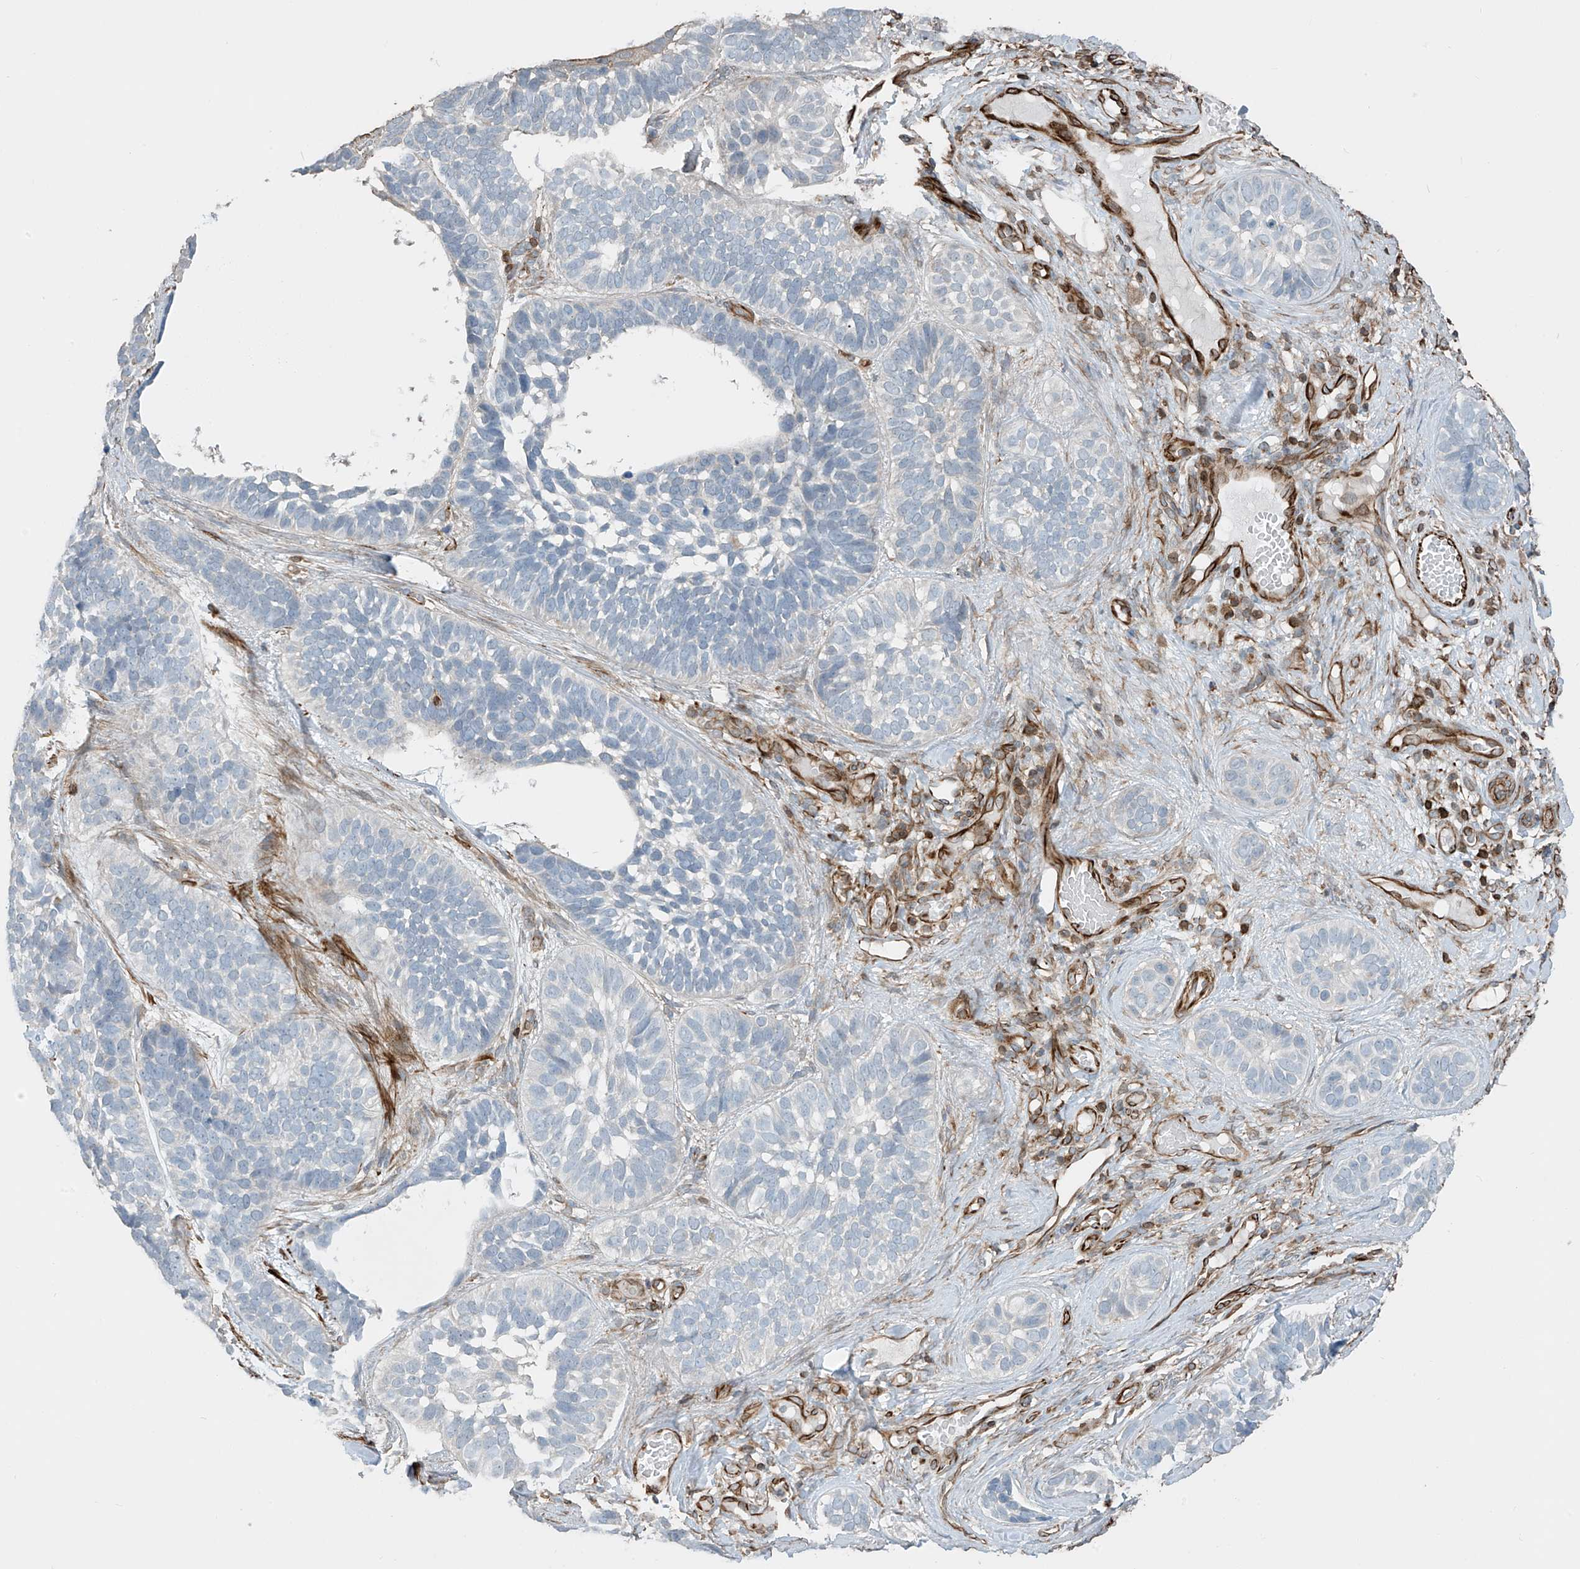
{"staining": {"intensity": "negative", "quantity": "none", "location": "none"}, "tissue": "skin cancer", "cell_type": "Tumor cells", "image_type": "cancer", "snomed": [{"axis": "morphology", "description": "Basal cell carcinoma"}, {"axis": "topography", "description": "Skin"}], "caption": "Tumor cells show no significant protein staining in basal cell carcinoma (skin).", "gene": "SH3BGRL3", "patient": {"sex": "male", "age": 62}}